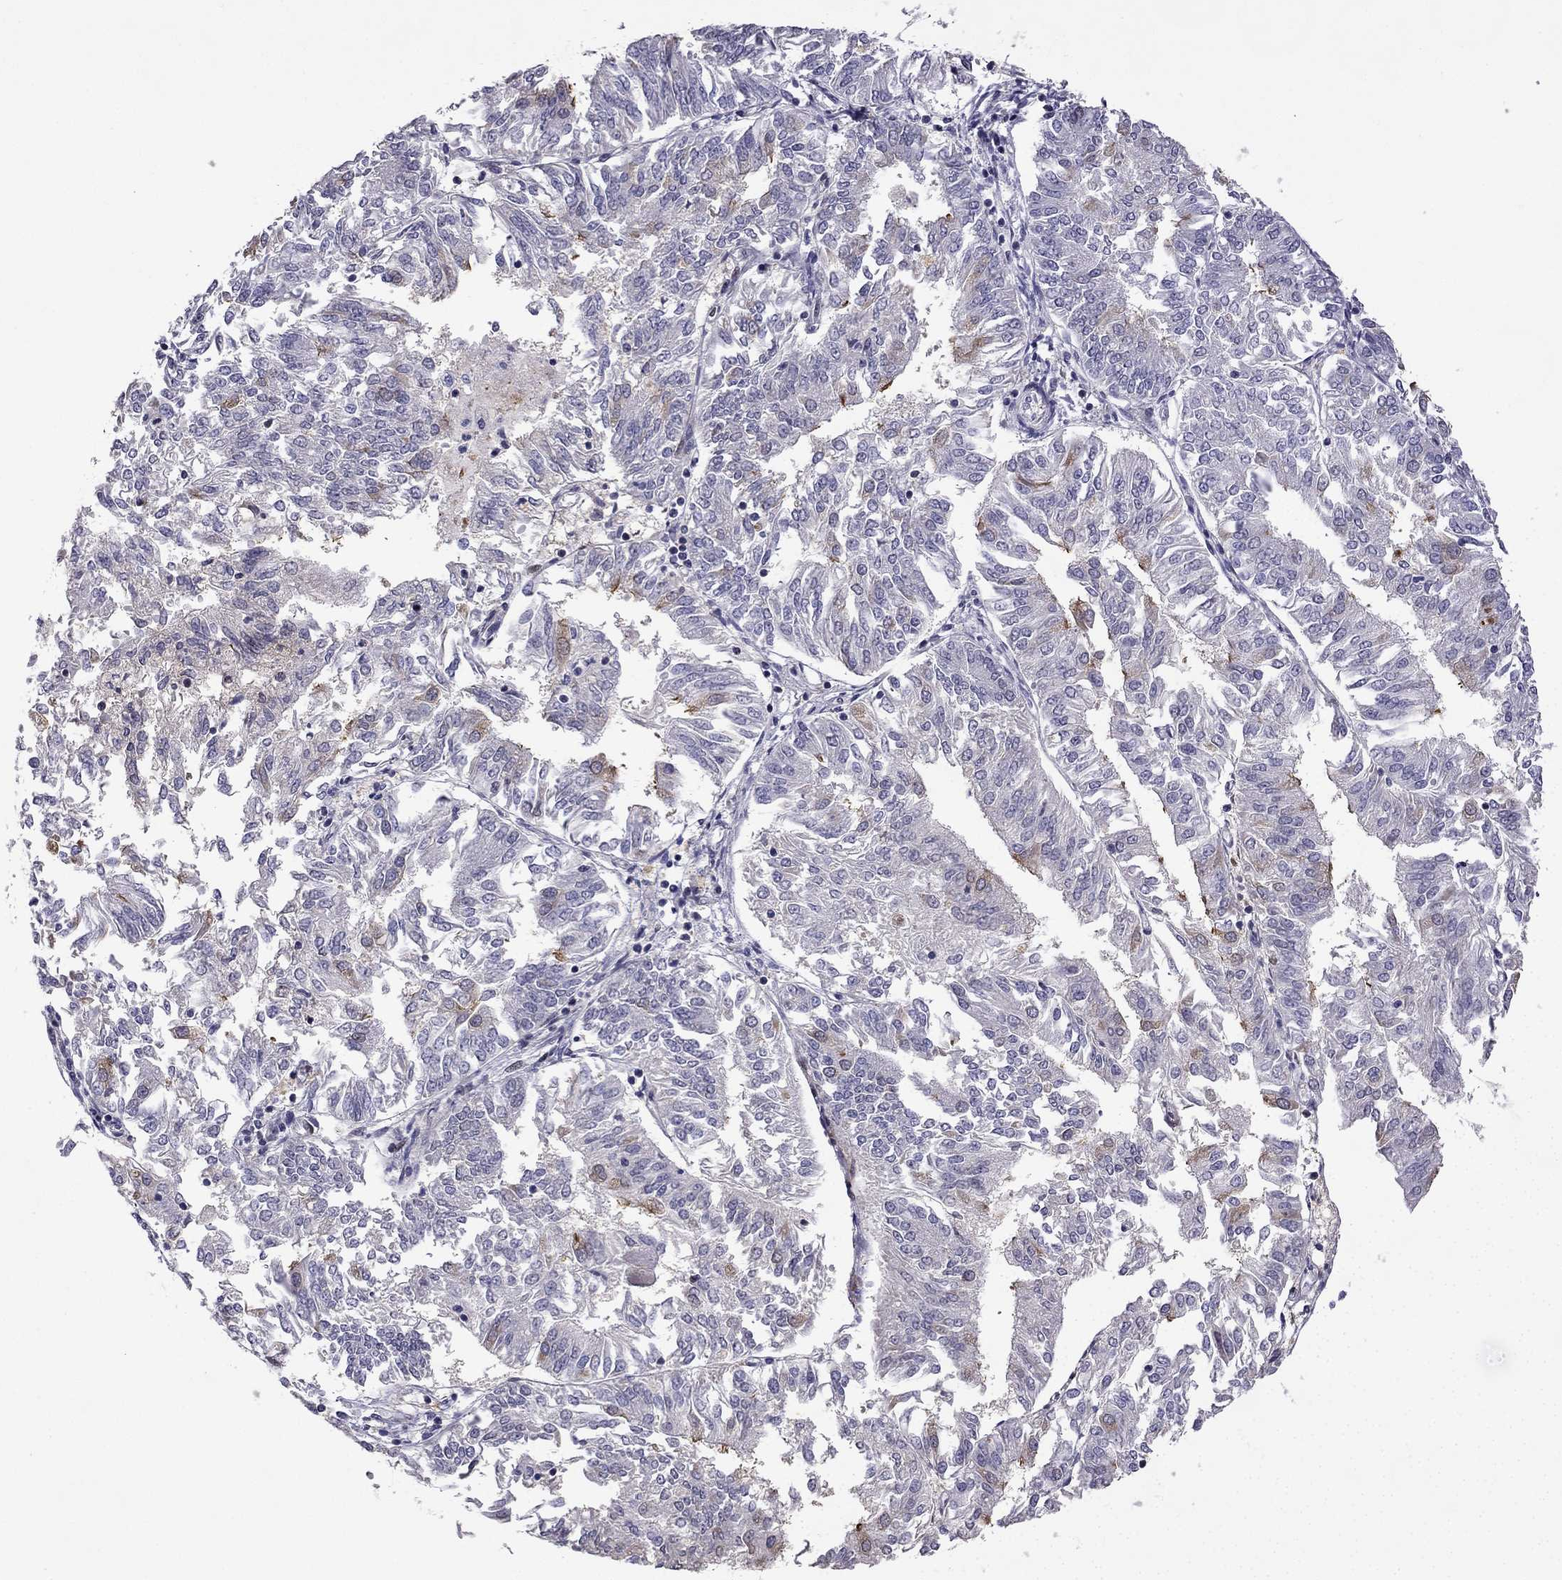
{"staining": {"intensity": "weak", "quantity": "<25%", "location": "cytoplasmic/membranous"}, "tissue": "endometrial cancer", "cell_type": "Tumor cells", "image_type": "cancer", "snomed": [{"axis": "morphology", "description": "Adenocarcinoma, NOS"}, {"axis": "topography", "description": "Endometrium"}], "caption": "High magnification brightfield microscopy of endometrial cancer stained with DAB (3,3'-diaminobenzidine) (brown) and counterstained with hematoxylin (blue): tumor cells show no significant positivity.", "gene": "CFAP70", "patient": {"sex": "female", "age": 58}}